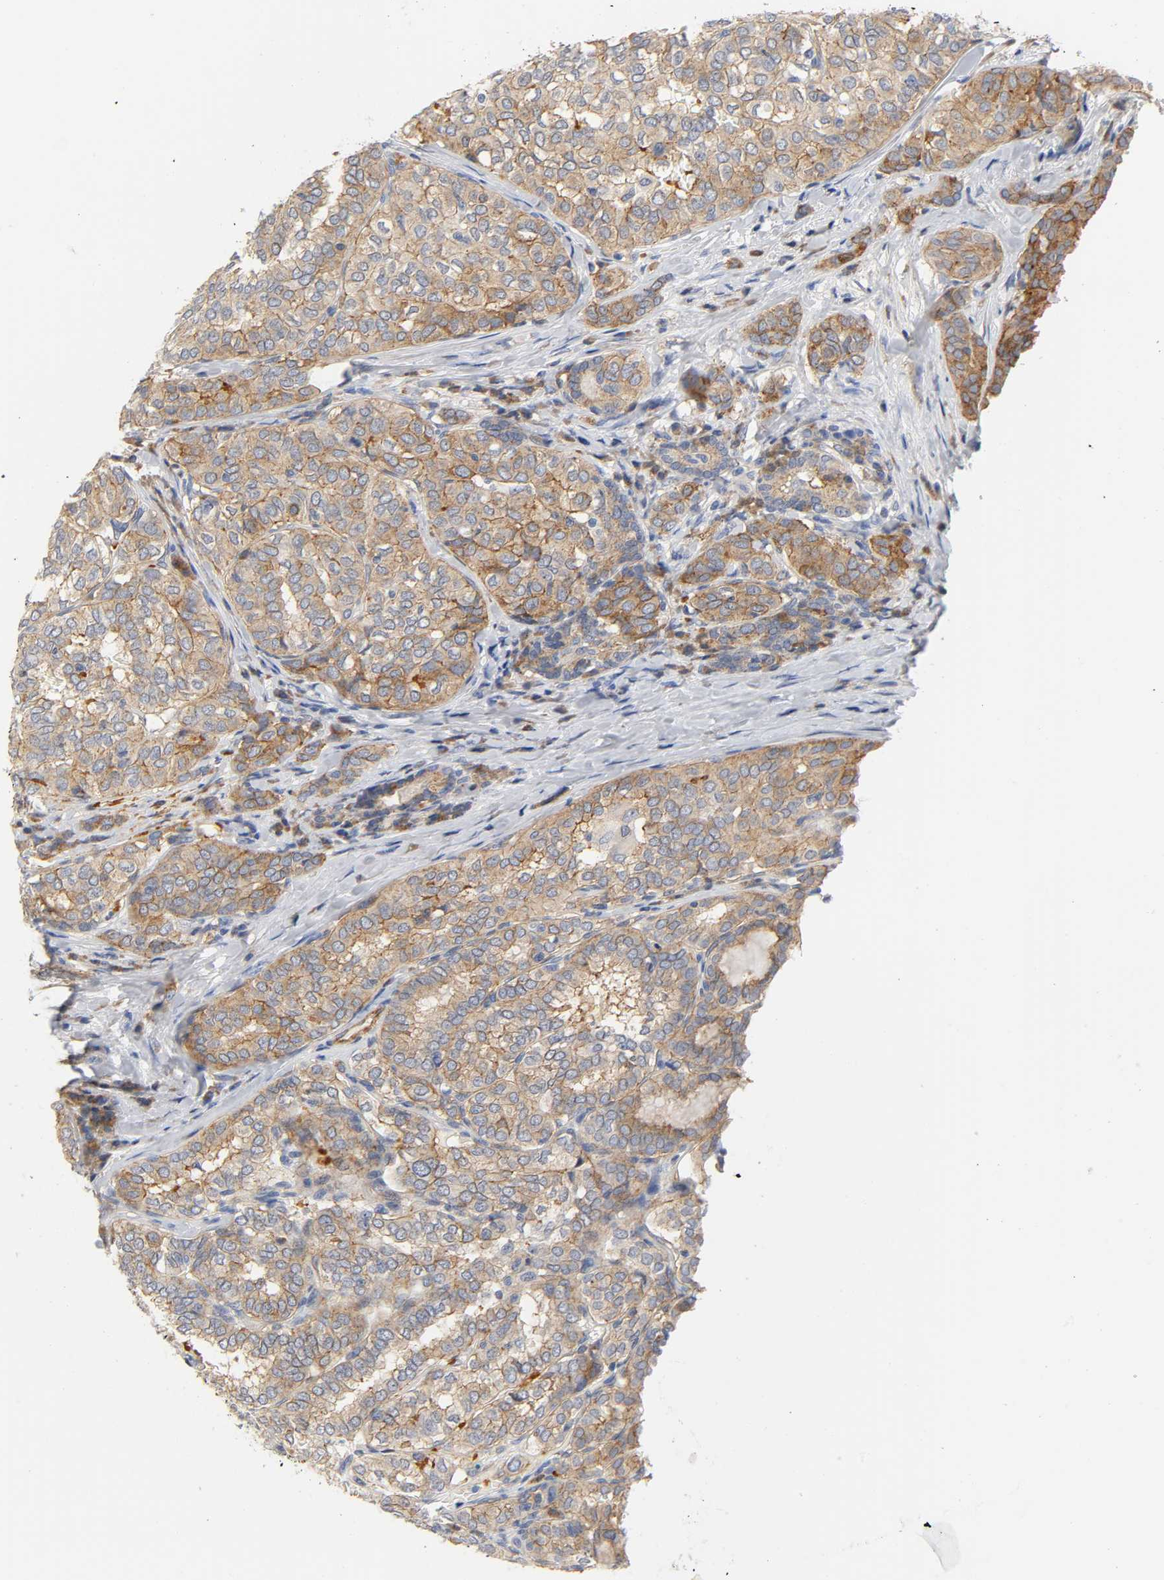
{"staining": {"intensity": "weak", "quantity": ">75%", "location": "cytoplasmic/membranous"}, "tissue": "thyroid cancer", "cell_type": "Tumor cells", "image_type": "cancer", "snomed": [{"axis": "morphology", "description": "Papillary adenocarcinoma, NOS"}, {"axis": "topography", "description": "Thyroid gland"}], "caption": "Thyroid cancer stained with IHC shows weak cytoplasmic/membranous expression in about >75% of tumor cells.", "gene": "CD2AP", "patient": {"sex": "female", "age": 30}}